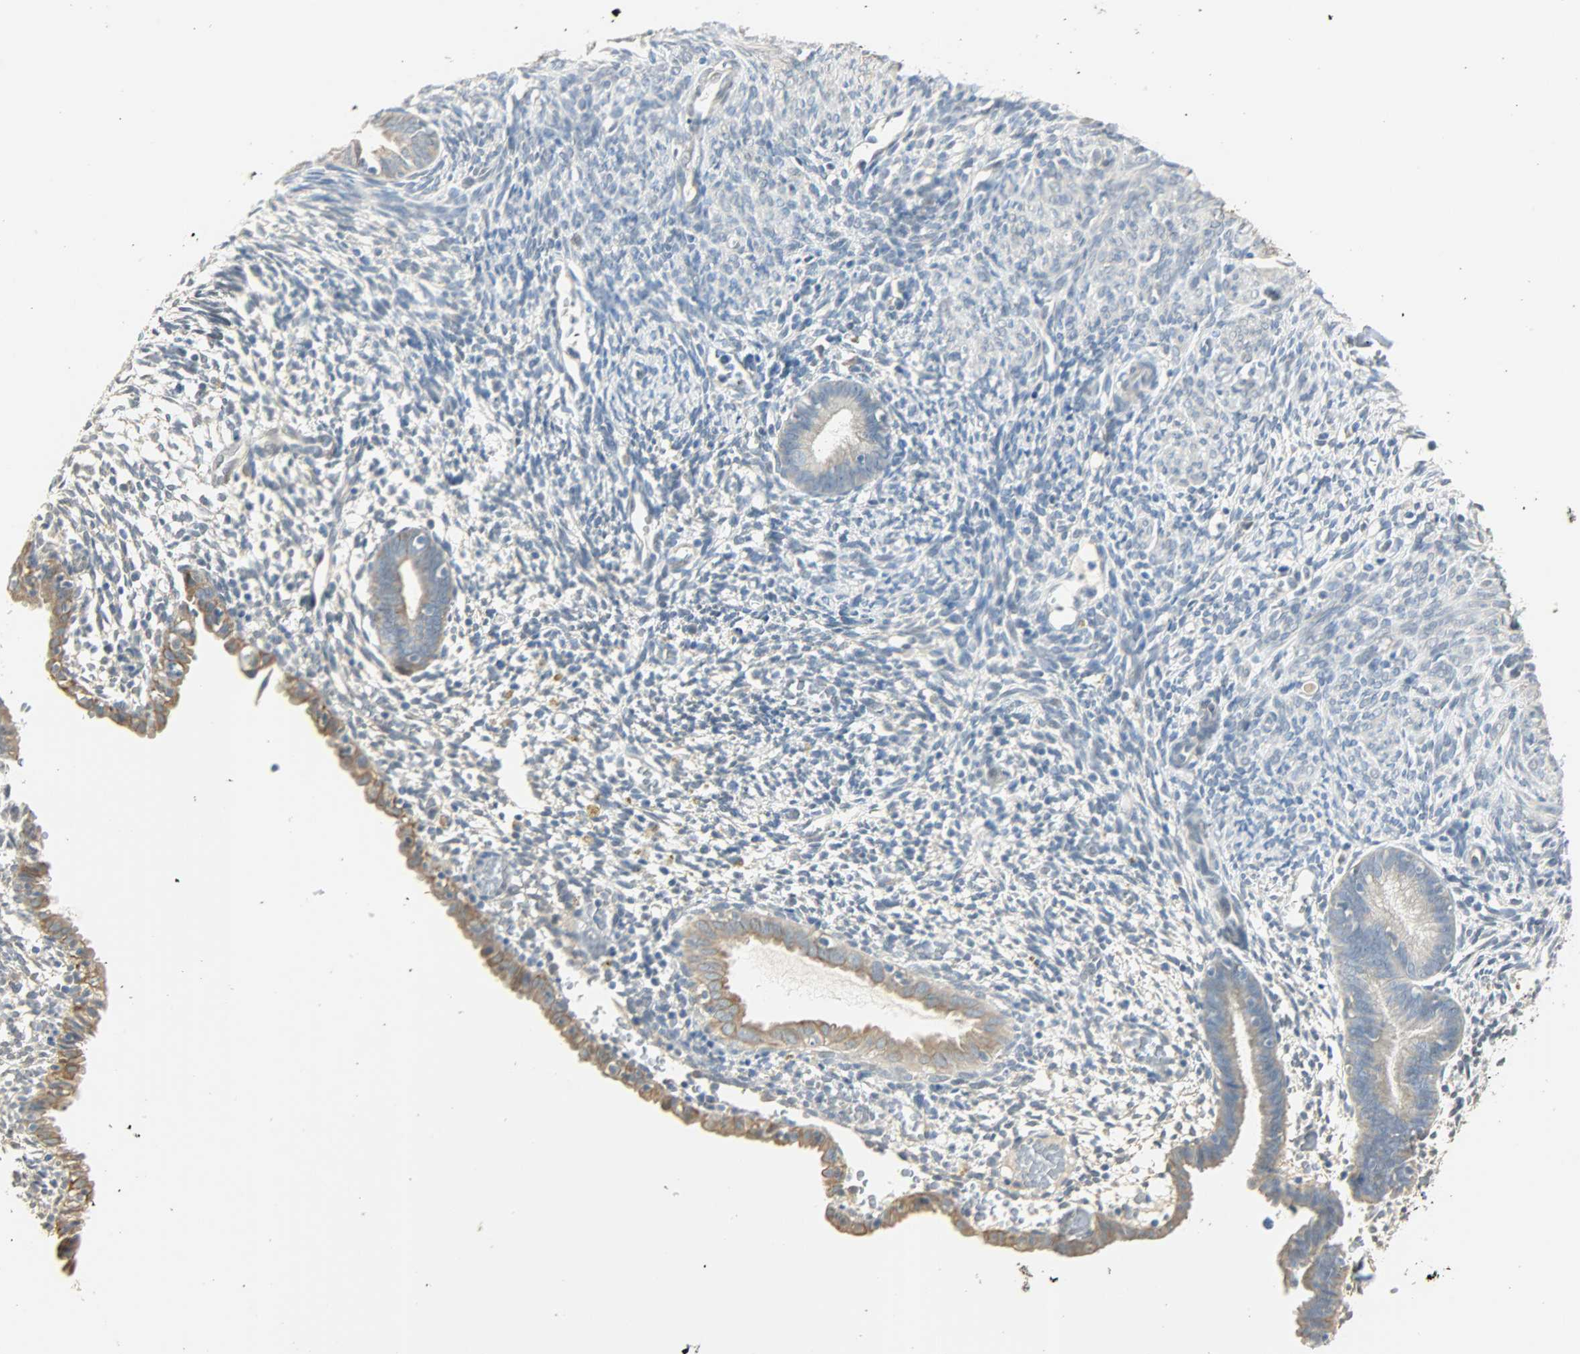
{"staining": {"intensity": "negative", "quantity": "none", "location": "none"}, "tissue": "endometrium", "cell_type": "Cells in endometrial stroma", "image_type": "normal", "snomed": [{"axis": "morphology", "description": "Normal tissue, NOS"}, {"axis": "morphology", "description": "Atrophy, NOS"}, {"axis": "topography", "description": "Uterus"}, {"axis": "topography", "description": "Endometrium"}], "caption": "Endometrium stained for a protein using immunohistochemistry exhibits no expression cells in endometrial stroma.", "gene": "USP13", "patient": {"sex": "female", "age": 68}}